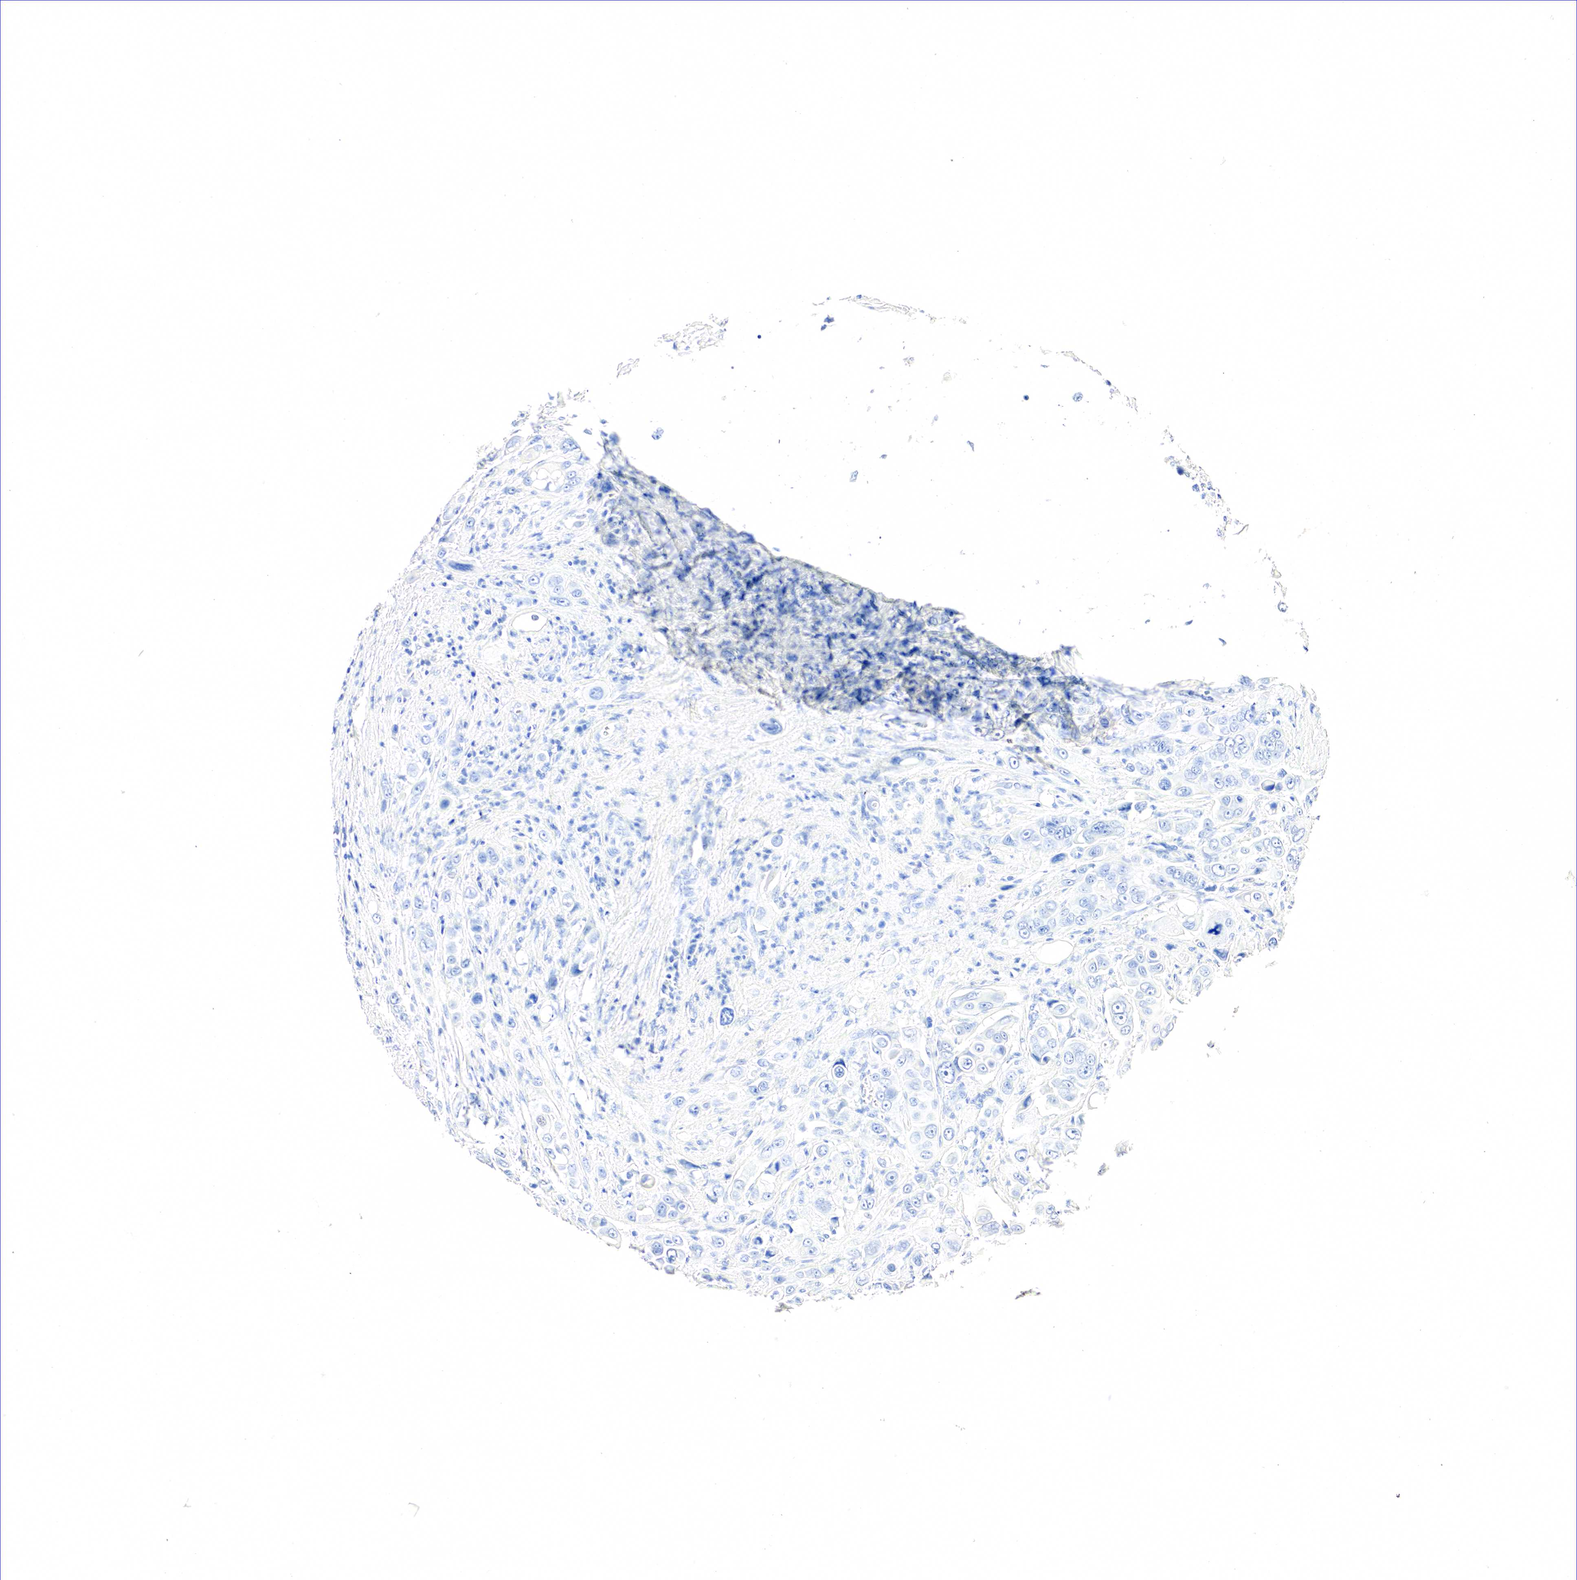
{"staining": {"intensity": "negative", "quantity": "none", "location": "none"}, "tissue": "liver cancer", "cell_type": "Tumor cells", "image_type": "cancer", "snomed": [{"axis": "morphology", "description": "Cholangiocarcinoma"}, {"axis": "topography", "description": "Liver"}], "caption": "A high-resolution photomicrograph shows immunohistochemistry (IHC) staining of liver cancer (cholangiocarcinoma), which reveals no significant positivity in tumor cells.", "gene": "SST", "patient": {"sex": "female", "age": 79}}